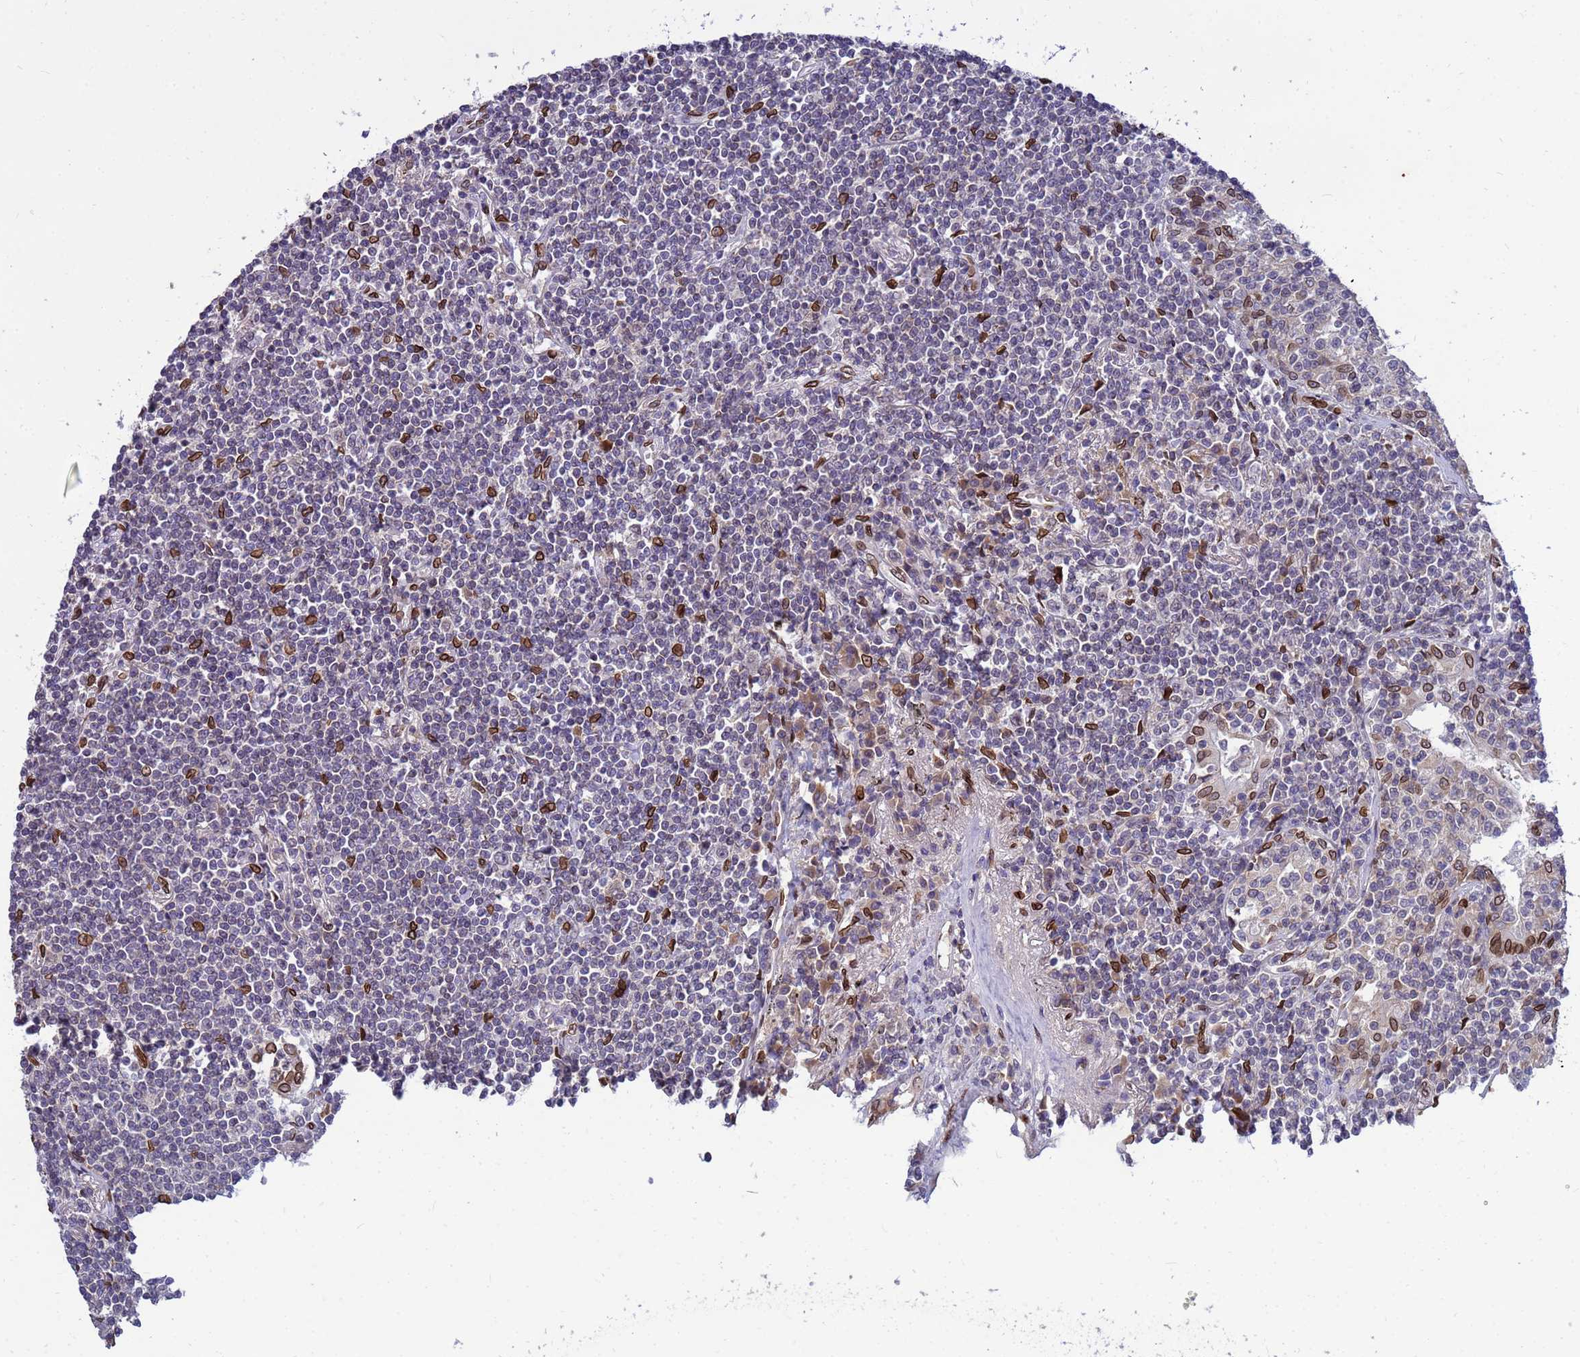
{"staining": {"intensity": "negative", "quantity": "none", "location": "none"}, "tissue": "lymphoma", "cell_type": "Tumor cells", "image_type": "cancer", "snomed": [{"axis": "morphology", "description": "Malignant lymphoma, non-Hodgkin's type, Low grade"}, {"axis": "topography", "description": "Lung"}], "caption": "IHC image of neoplastic tissue: human lymphoma stained with DAB (3,3'-diaminobenzidine) exhibits no significant protein positivity in tumor cells. (DAB (3,3'-diaminobenzidine) immunohistochemistry (IHC) visualized using brightfield microscopy, high magnification).", "gene": "GPR135", "patient": {"sex": "female", "age": 71}}